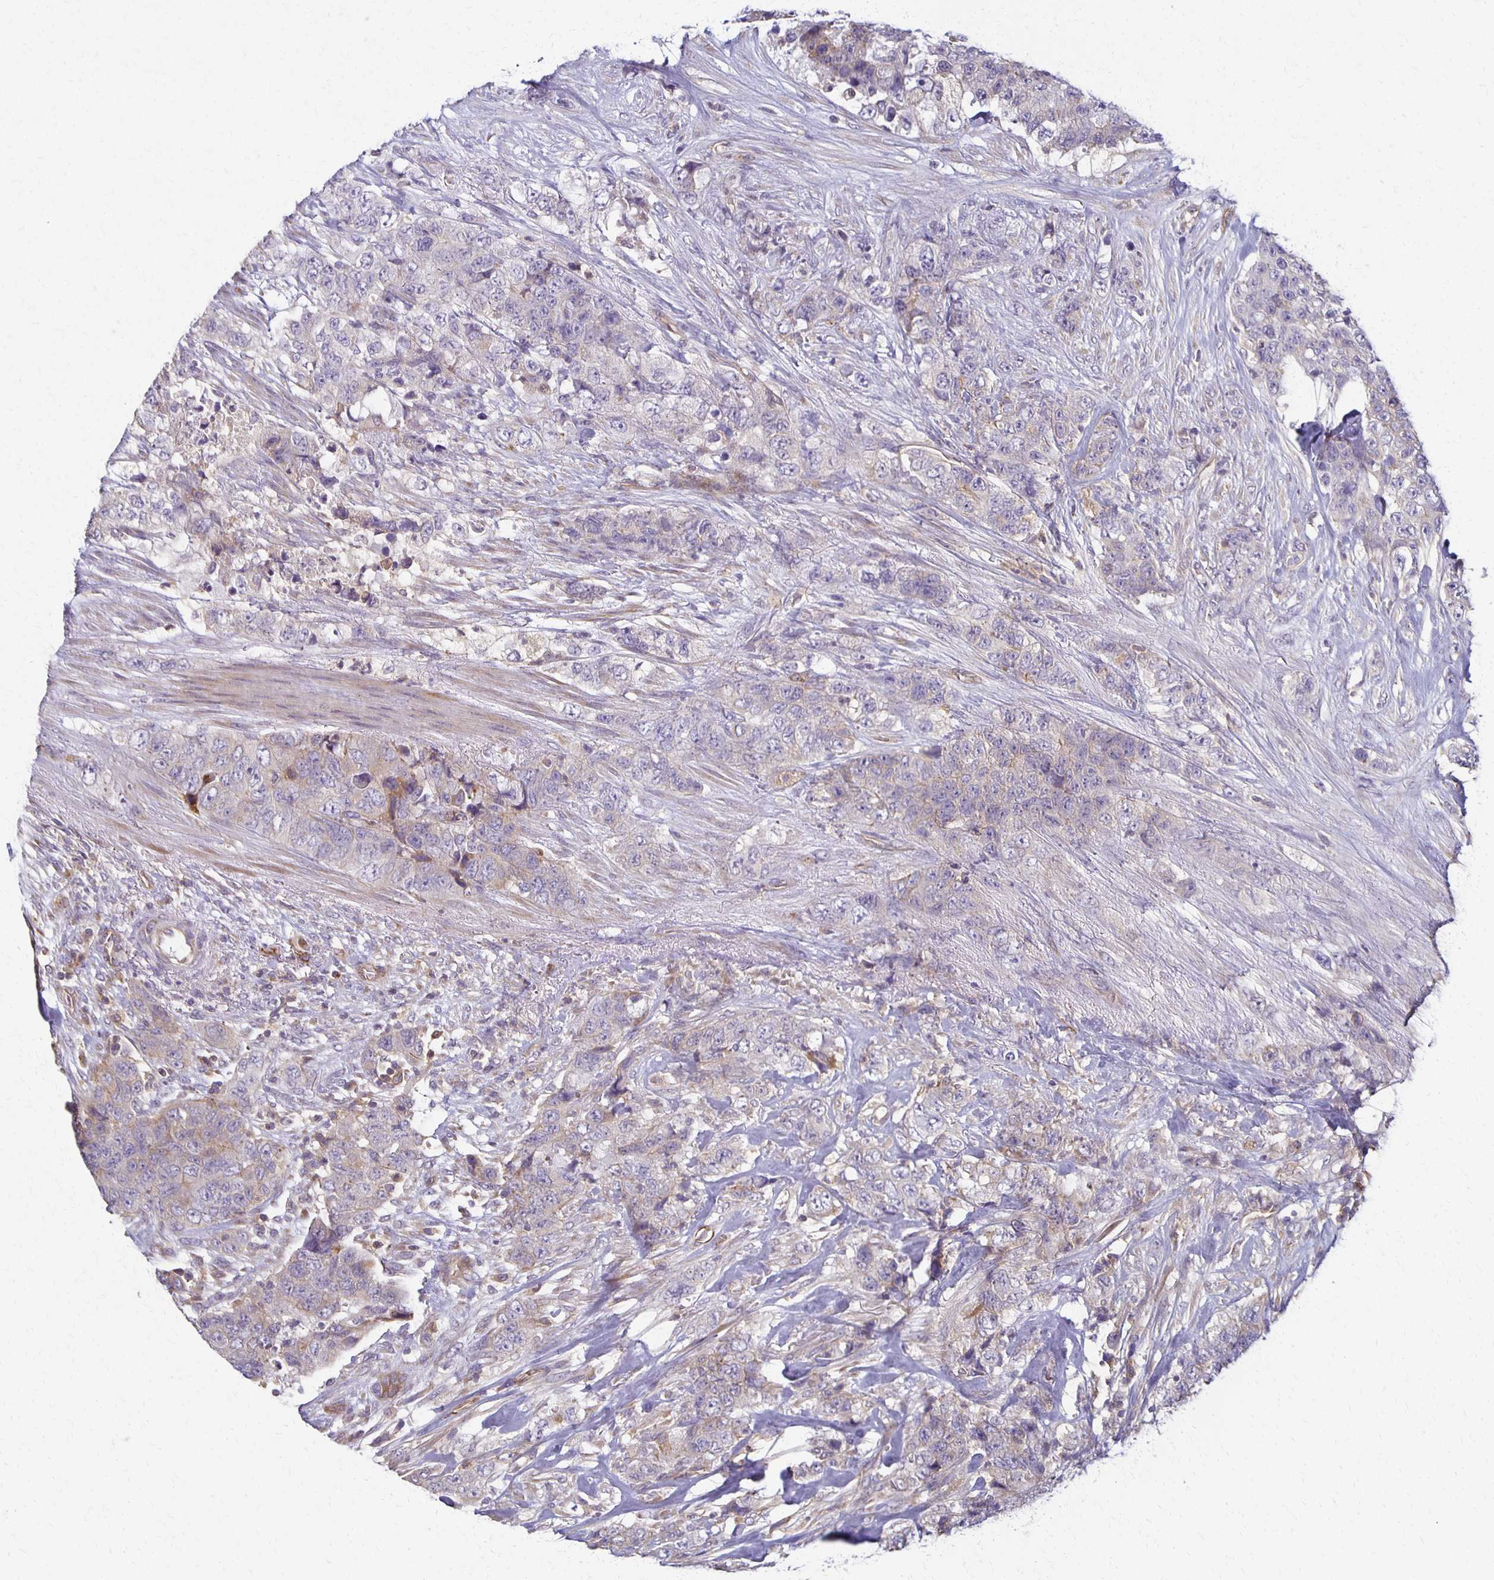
{"staining": {"intensity": "negative", "quantity": "none", "location": "none"}, "tissue": "urothelial cancer", "cell_type": "Tumor cells", "image_type": "cancer", "snomed": [{"axis": "morphology", "description": "Urothelial carcinoma, High grade"}, {"axis": "topography", "description": "Urinary bladder"}], "caption": "Tumor cells show no significant protein staining in urothelial cancer.", "gene": "GPX4", "patient": {"sex": "female", "age": 78}}